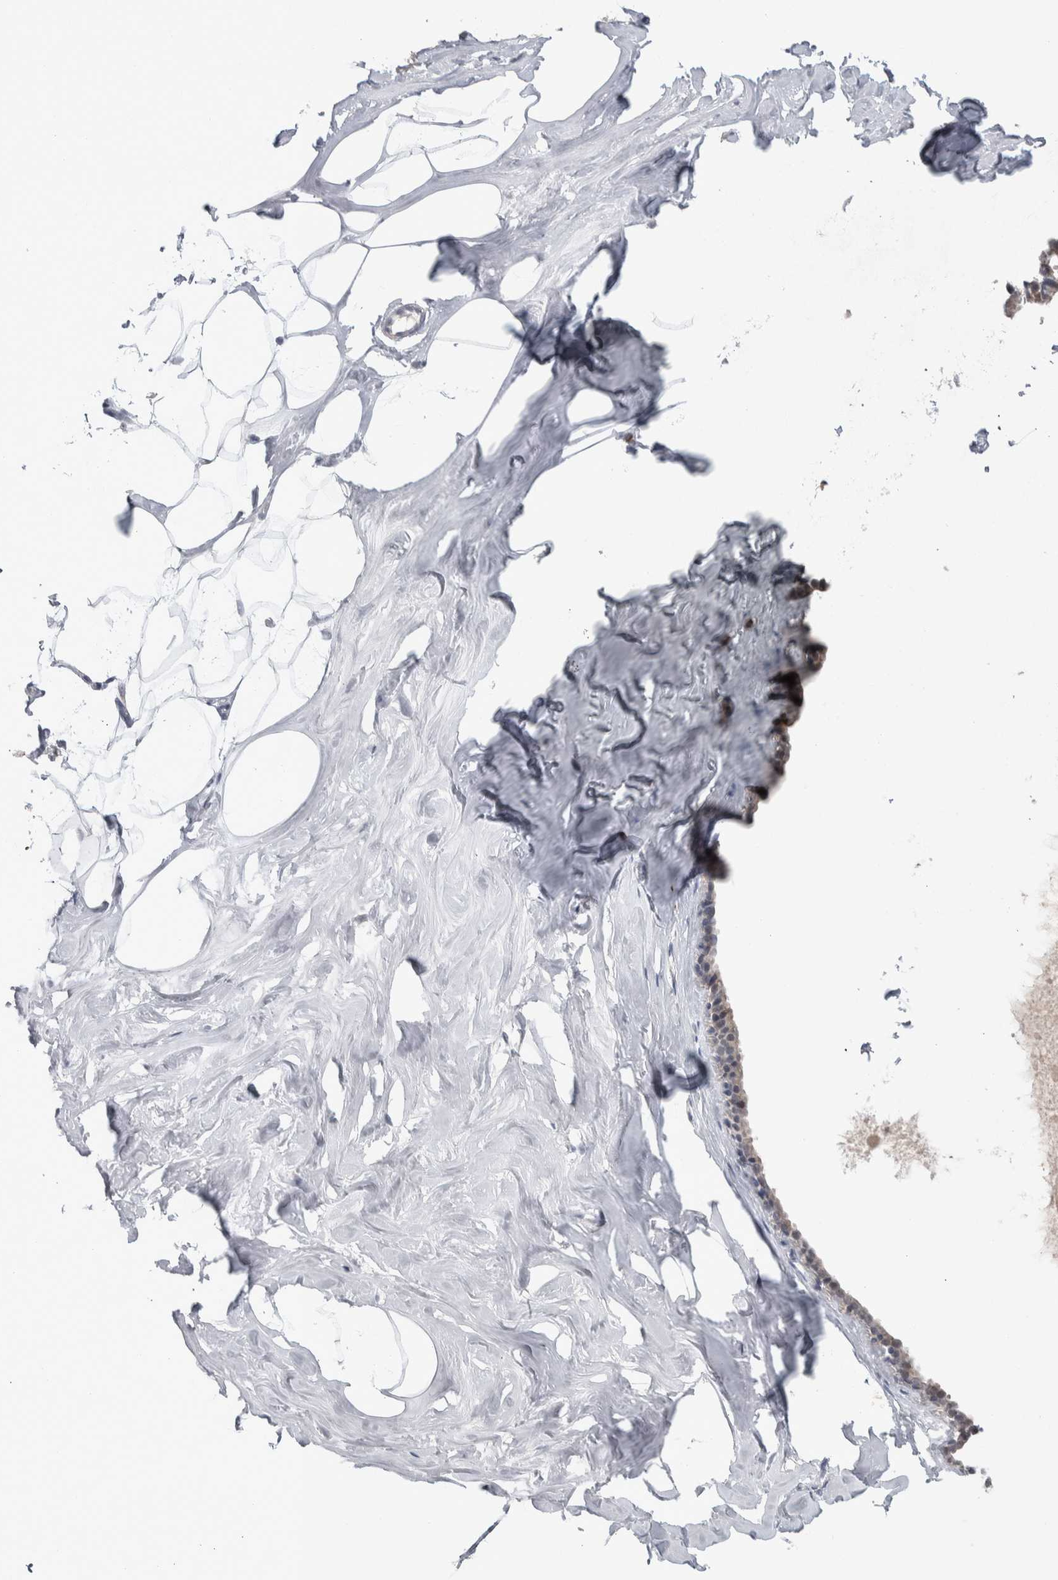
{"staining": {"intensity": "negative", "quantity": "none", "location": "none"}, "tissue": "adipose tissue", "cell_type": "Adipocytes", "image_type": "normal", "snomed": [{"axis": "morphology", "description": "Normal tissue, NOS"}, {"axis": "morphology", "description": "Fibrosis, NOS"}, {"axis": "topography", "description": "Breast"}, {"axis": "topography", "description": "Adipose tissue"}], "caption": "Immunohistochemical staining of benign human adipose tissue demonstrates no significant expression in adipocytes.", "gene": "CUL2", "patient": {"sex": "female", "age": 39}}